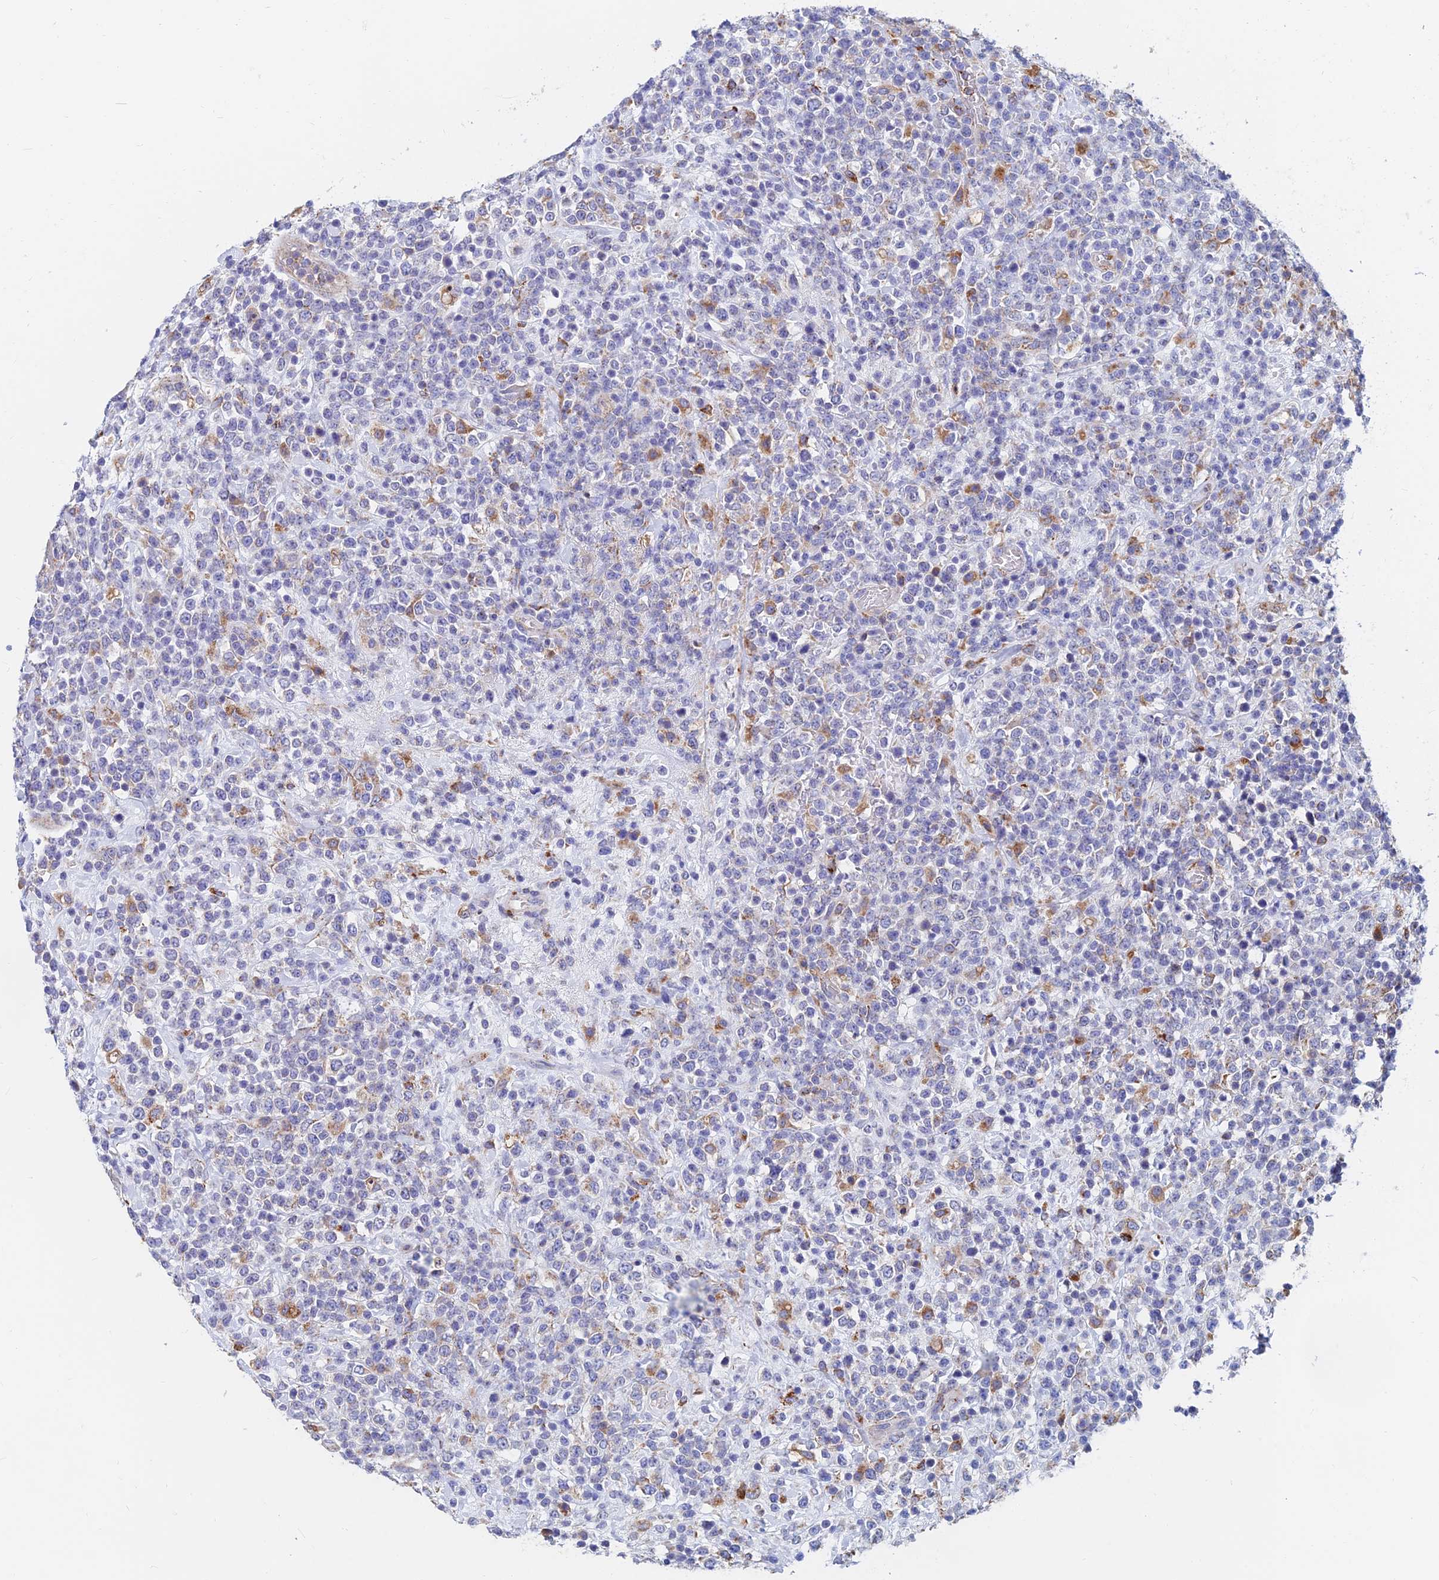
{"staining": {"intensity": "strong", "quantity": "<25%", "location": "cytoplasmic/membranous"}, "tissue": "lymphoma", "cell_type": "Tumor cells", "image_type": "cancer", "snomed": [{"axis": "morphology", "description": "Malignant lymphoma, non-Hodgkin's type, High grade"}, {"axis": "topography", "description": "Colon"}], "caption": "The histopathology image reveals a brown stain indicating the presence of a protein in the cytoplasmic/membranous of tumor cells in lymphoma.", "gene": "SPNS1", "patient": {"sex": "female", "age": 53}}